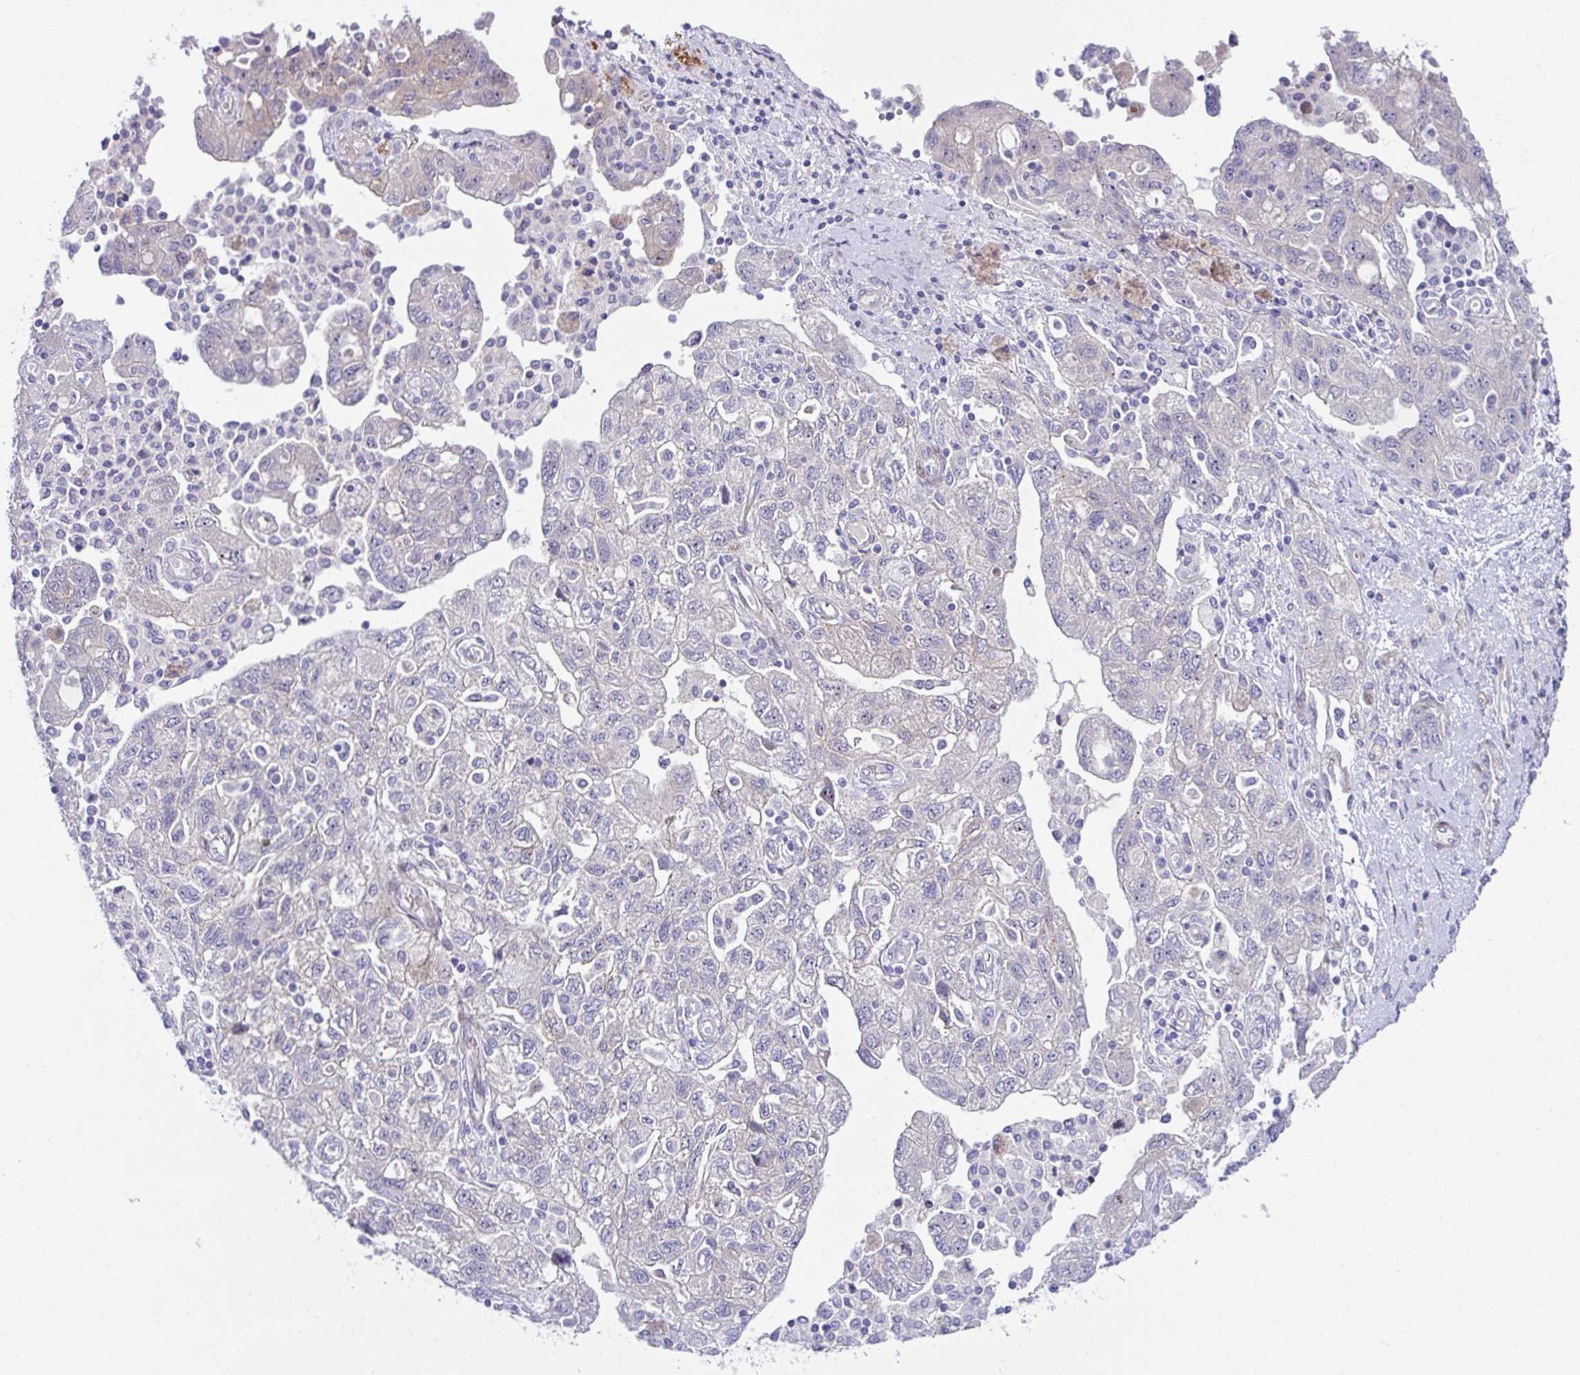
{"staining": {"intensity": "weak", "quantity": "<25%", "location": "cytoplasmic/membranous"}, "tissue": "ovarian cancer", "cell_type": "Tumor cells", "image_type": "cancer", "snomed": [{"axis": "morphology", "description": "Carcinoma, NOS"}, {"axis": "morphology", "description": "Cystadenocarcinoma, serous, NOS"}, {"axis": "topography", "description": "Ovary"}], "caption": "Tumor cells are negative for brown protein staining in ovarian cancer. The staining was performed using DAB to visualize the protein expression in brown, while the nuclei were stained in blue with hematoxylin (Magnification: 20x).", "gene": "ZNF713", "patient": {"sex": "female", "age": 69}}